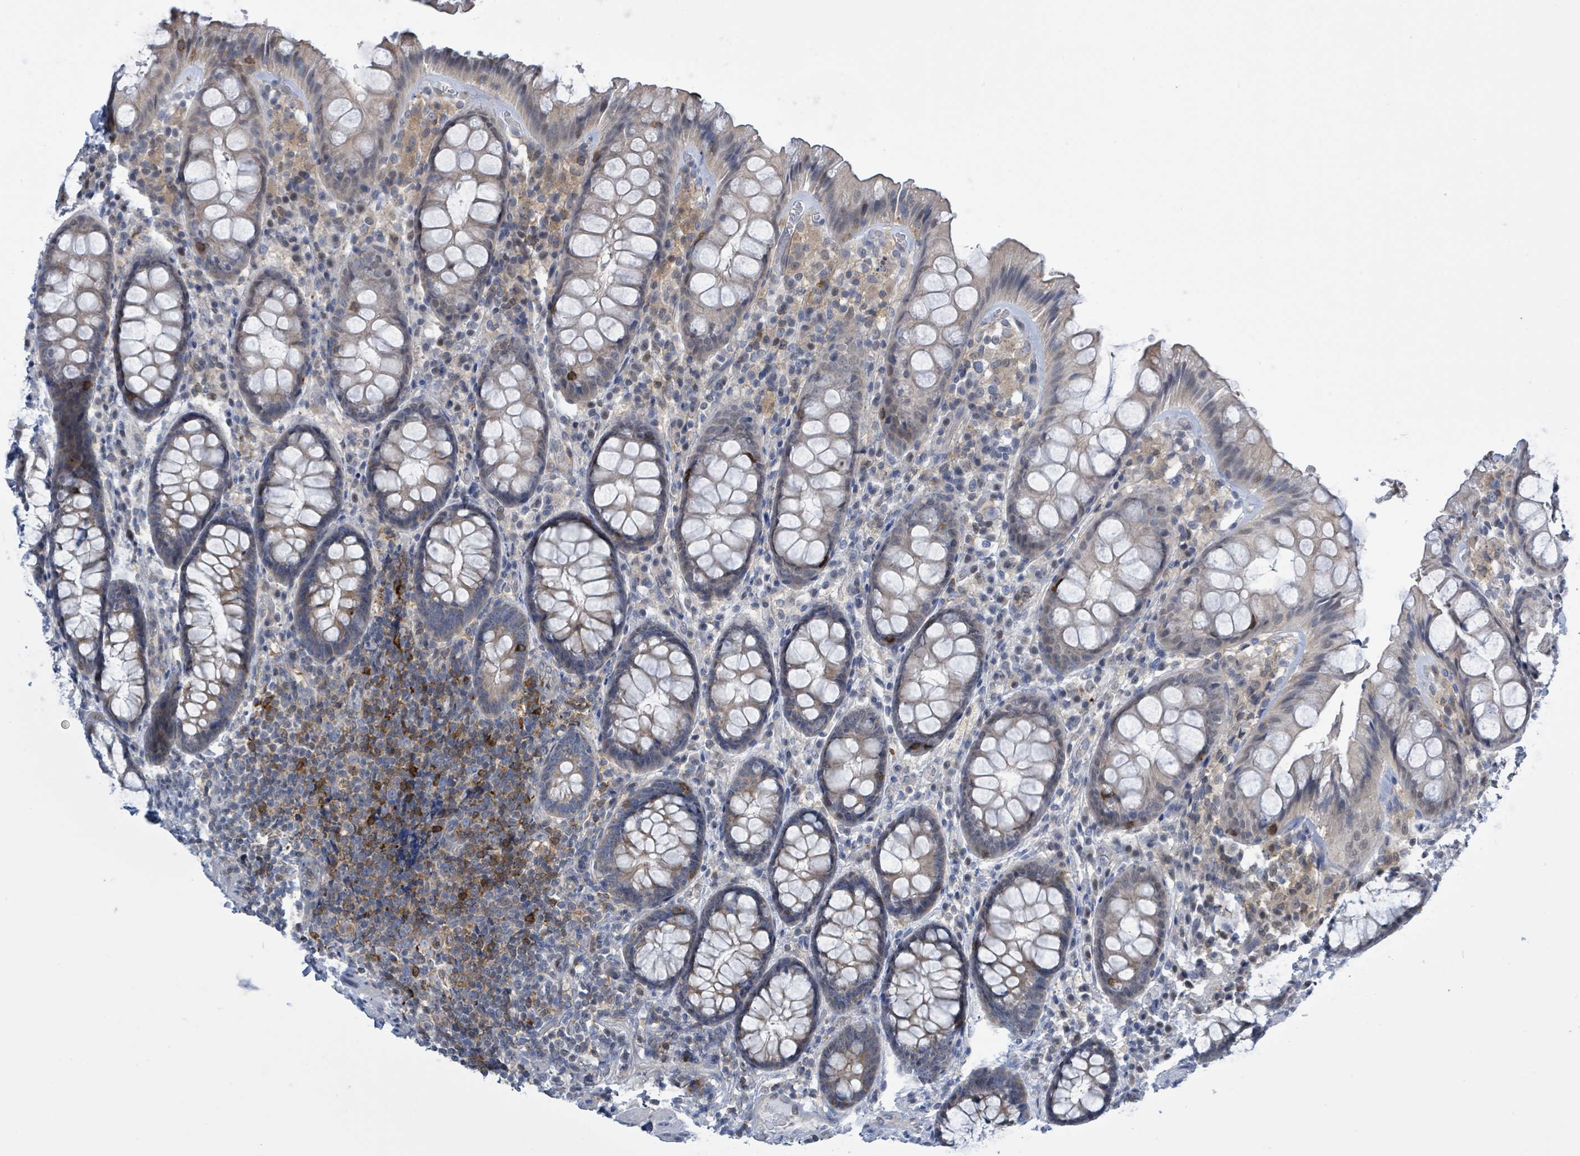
{"staining": {"intensity": "negative", "quantity": "none", "location": "none"}, "tissue": "rectum", "cell_type": "Glandular cells", "image_type": "normal", "snomed": [{"axis": "morphology", "description": "Normal tissue, NOS"}, {"axis": "topography", "description": "Rectum"}], "caption": "Immunohistochemistry image of benign rectum stained for a protein (brown), which demonstrates no positivity in glandular cells. (DAB IHC, high magnification).", "gene": "DGKZ", "patient": {"sex": "male", "age": 83}}